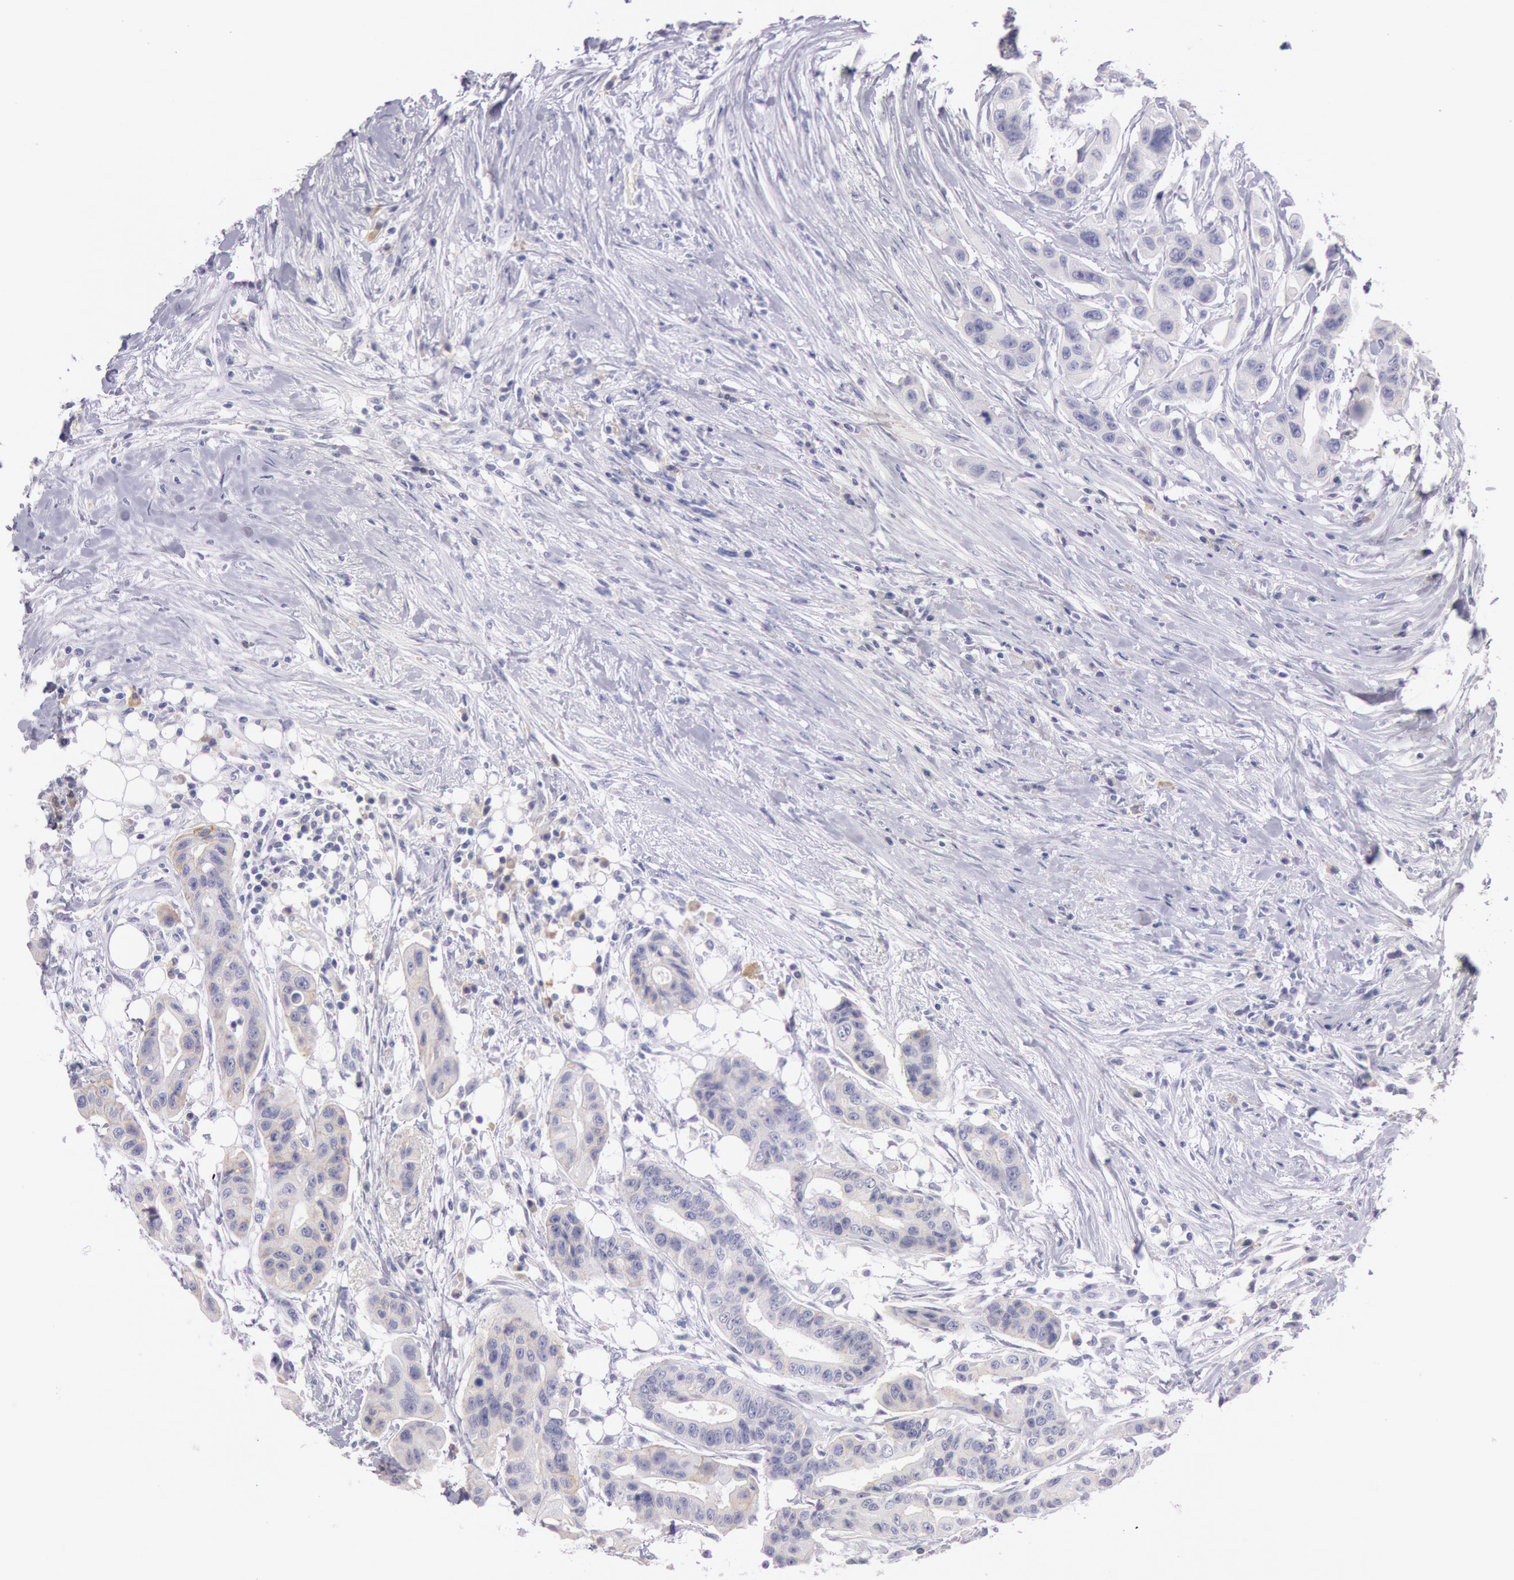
{"staining": {"intensity": "negative", "quantity": "none", "location": "none"}, "tissue": "colorectal cancer", "cell_type": "Tumor cells", "image_type": "cancer", "snomed": [{"axis": "morphology", "description": "Adenocarcinoma, NOS"}, {"axis": "topography", "description": "Colon"}], "caption": "Immunohistochemistry of colorectal cancer reveals no positivity in tumor cells.", "gene": "EGFR", "patient": {"sex": "female", "age": 70}}